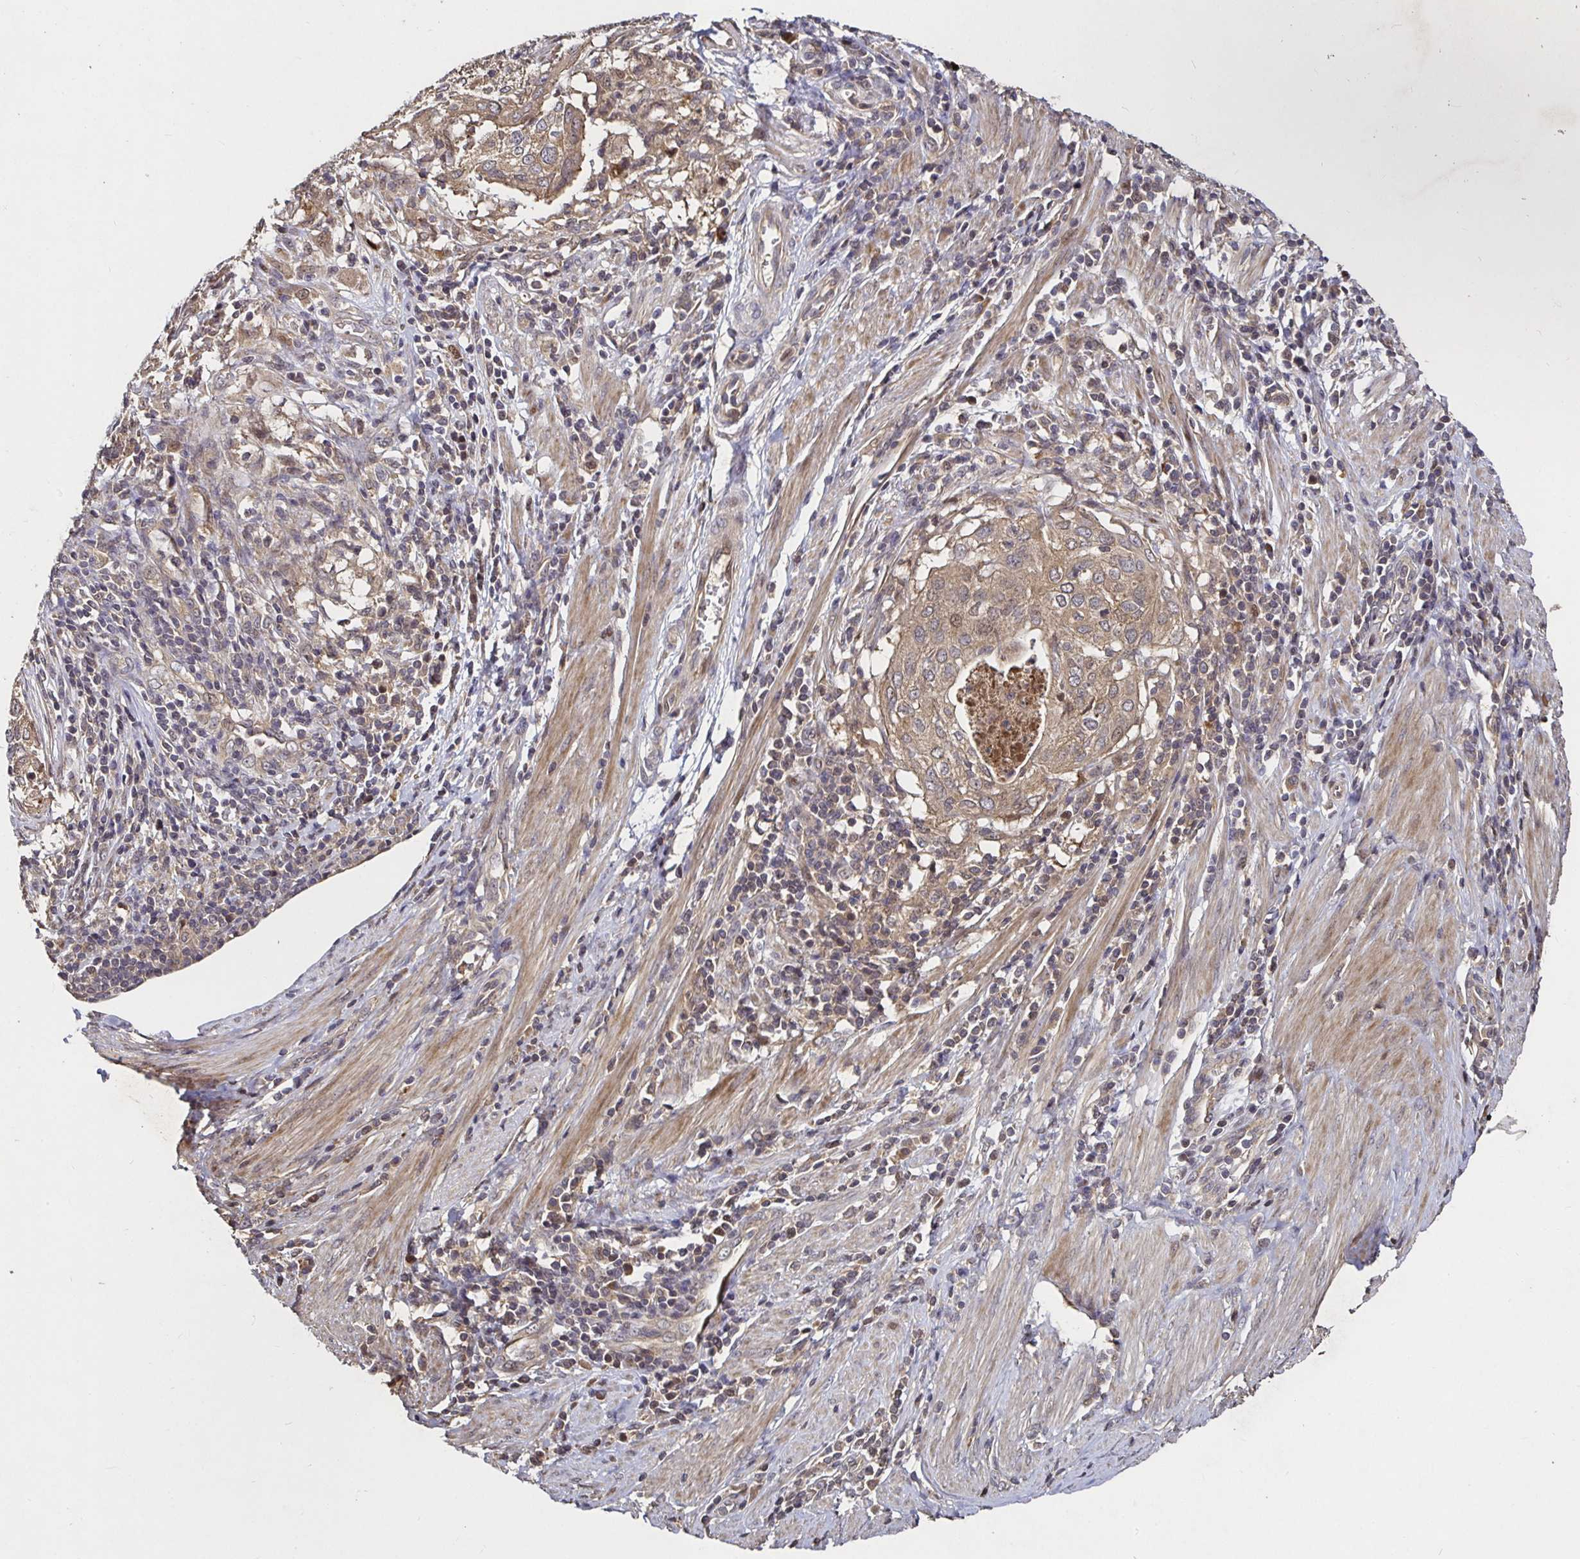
{"staining": {"intensity": "weak", "quantity": ">75%", "location": "cytoplasmic/membranous"}, "tissue": "cervical cancer", "cell_type": "Tumor cells", "image_type": "cancer", "snomed": [{"axis": "morphology", "description": "Squamous cell carcinoma, NOS"}, {"axis": "topography", "description": "Cervix"}], "caption": "Immunohistochemistry (IHC) of human cervical cancer exhibits low levels of weak cytoplasmic/membranous staining in about >75% of tumor cells.", "gene": "SMYD3", "patient": {"sex": "female", "age": 38}}